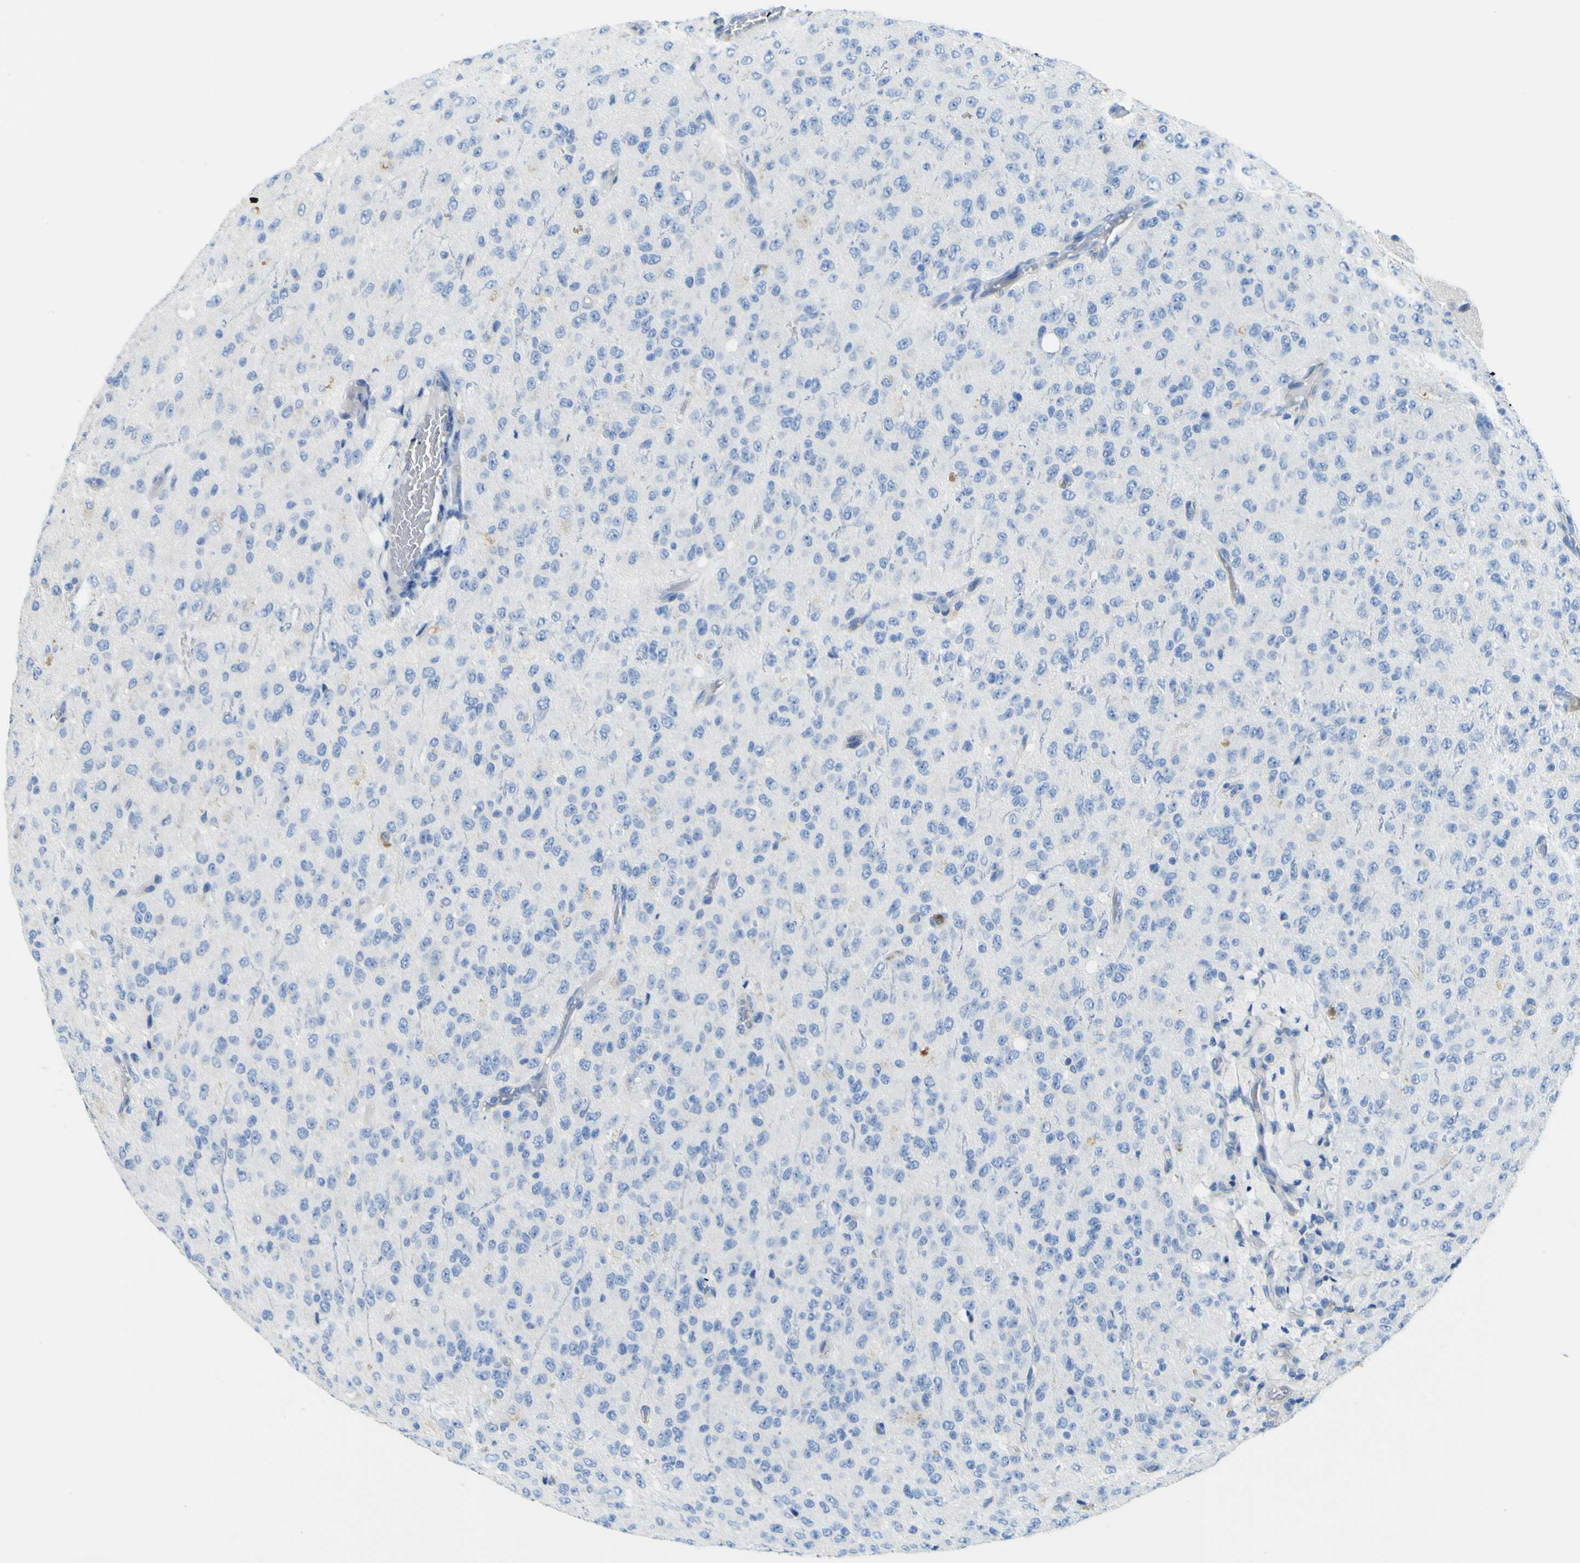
{"staining": {"intensity": "negative", "quantity": "none", "location": "none"}, "tissue": "glioma", "cell_type": "Tumor cells", "image_type": "cancer", "snomed": [{"axis": "morphology", "description": "Glioma, malignant, High grade"}, {"axis": "topography", "description": "pancreas cauda"}], "caption": "A high-resolution photomicrograph shows immunohistochemistry staining of glioma, which exhibits no significant expression in tumor cells.", "gene": "CD93", "patient": {"sex": "male", "age": 60}}